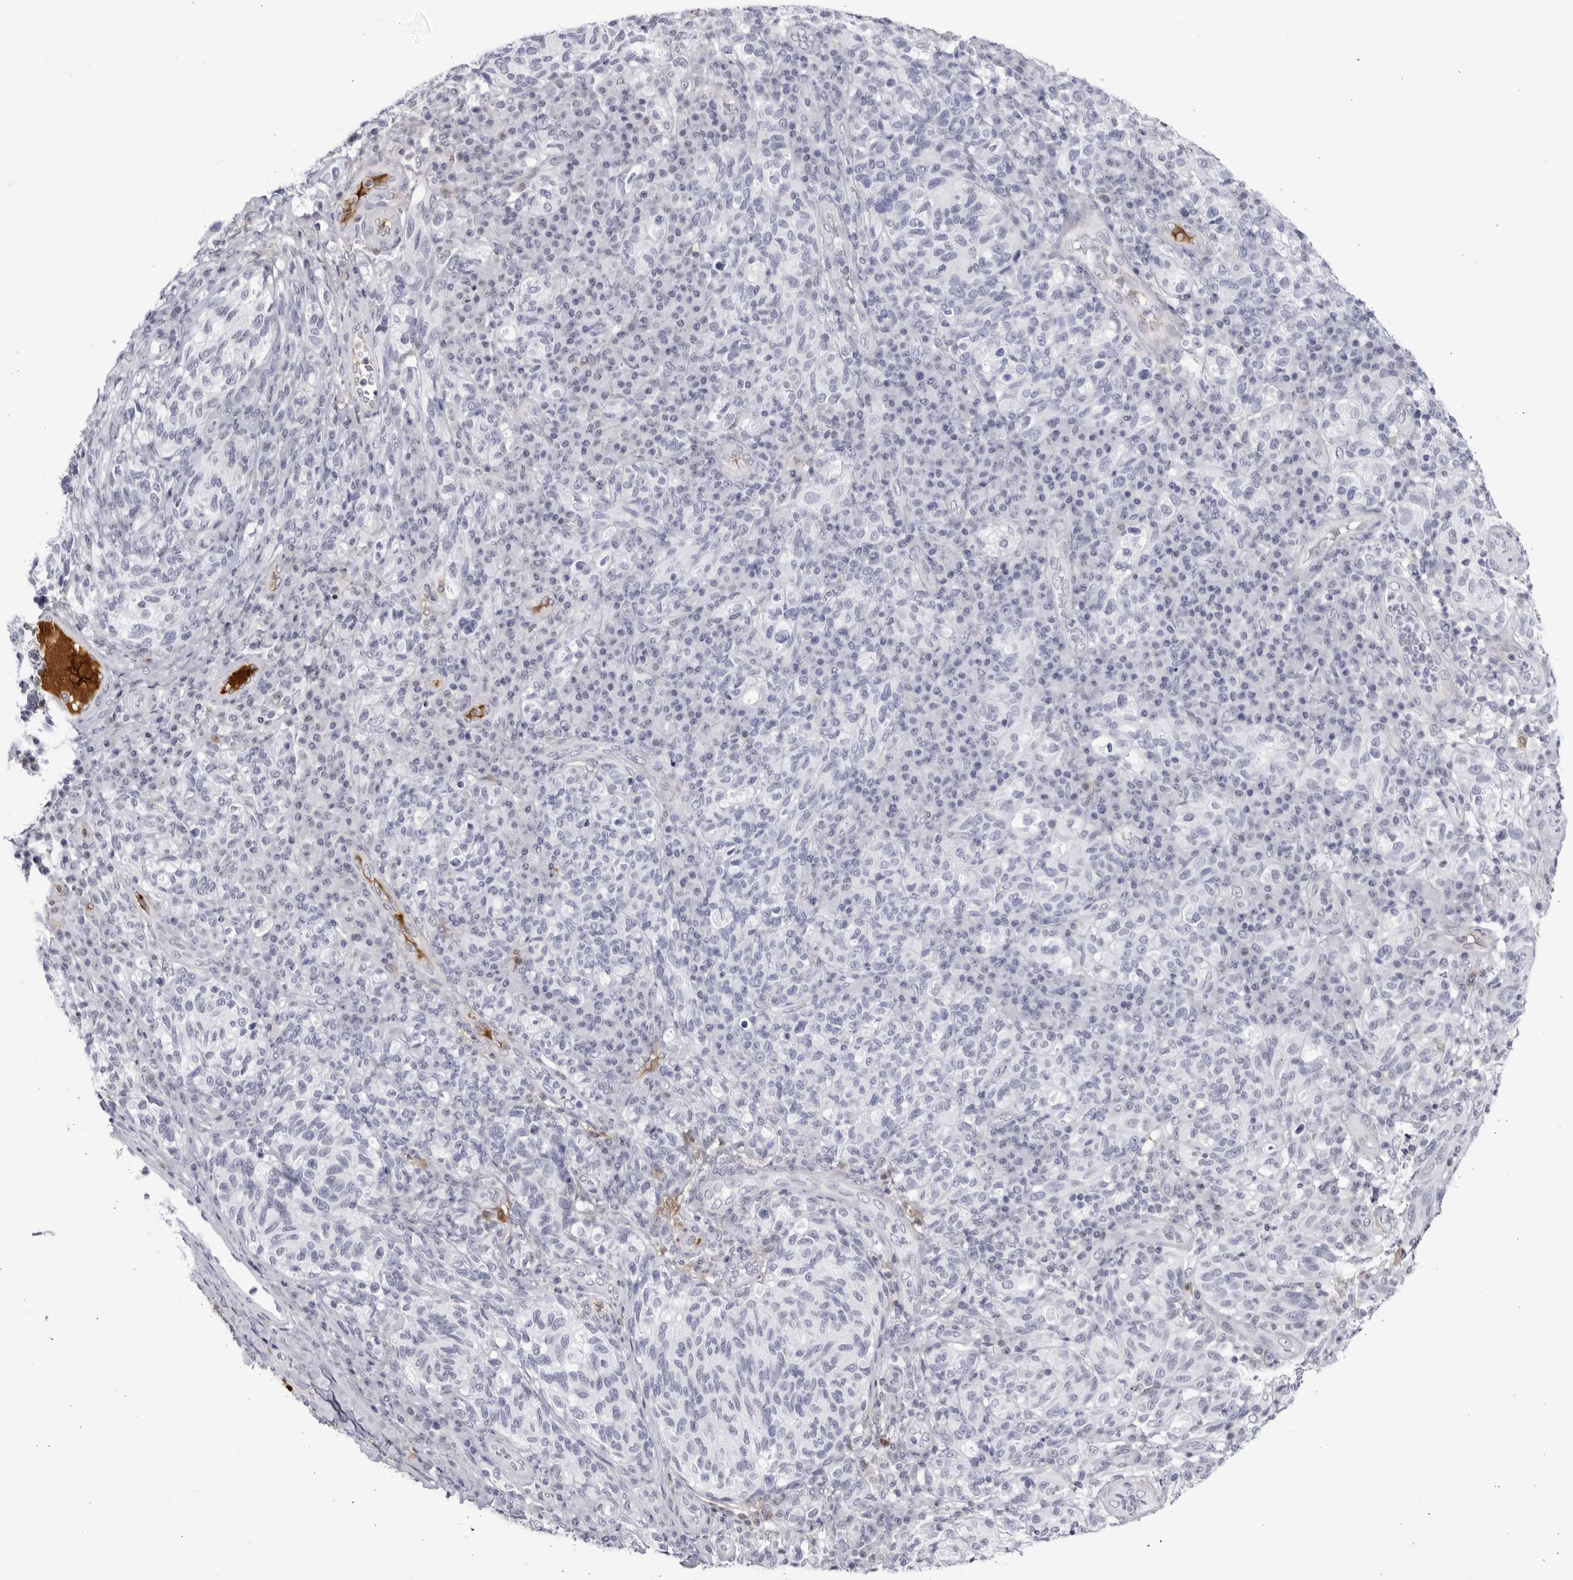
{"staining": {"intensity": "negative", "quantity": "none", "location": "none"}, "tissue": "melanoma", "cell_type": "Tumor cells", "image_type": "cancer", "snomed": [{"axis": "morphology", "description": "Malignant melanoma, NOS"}, {"axis": "topography", "description": "Skin"}], "caption": "Malignant melanoma stained for a protein using IHC displays no staining tumor cells.", "gene": "CNBD1", "patient": {"sex": "female", "age": 73}}